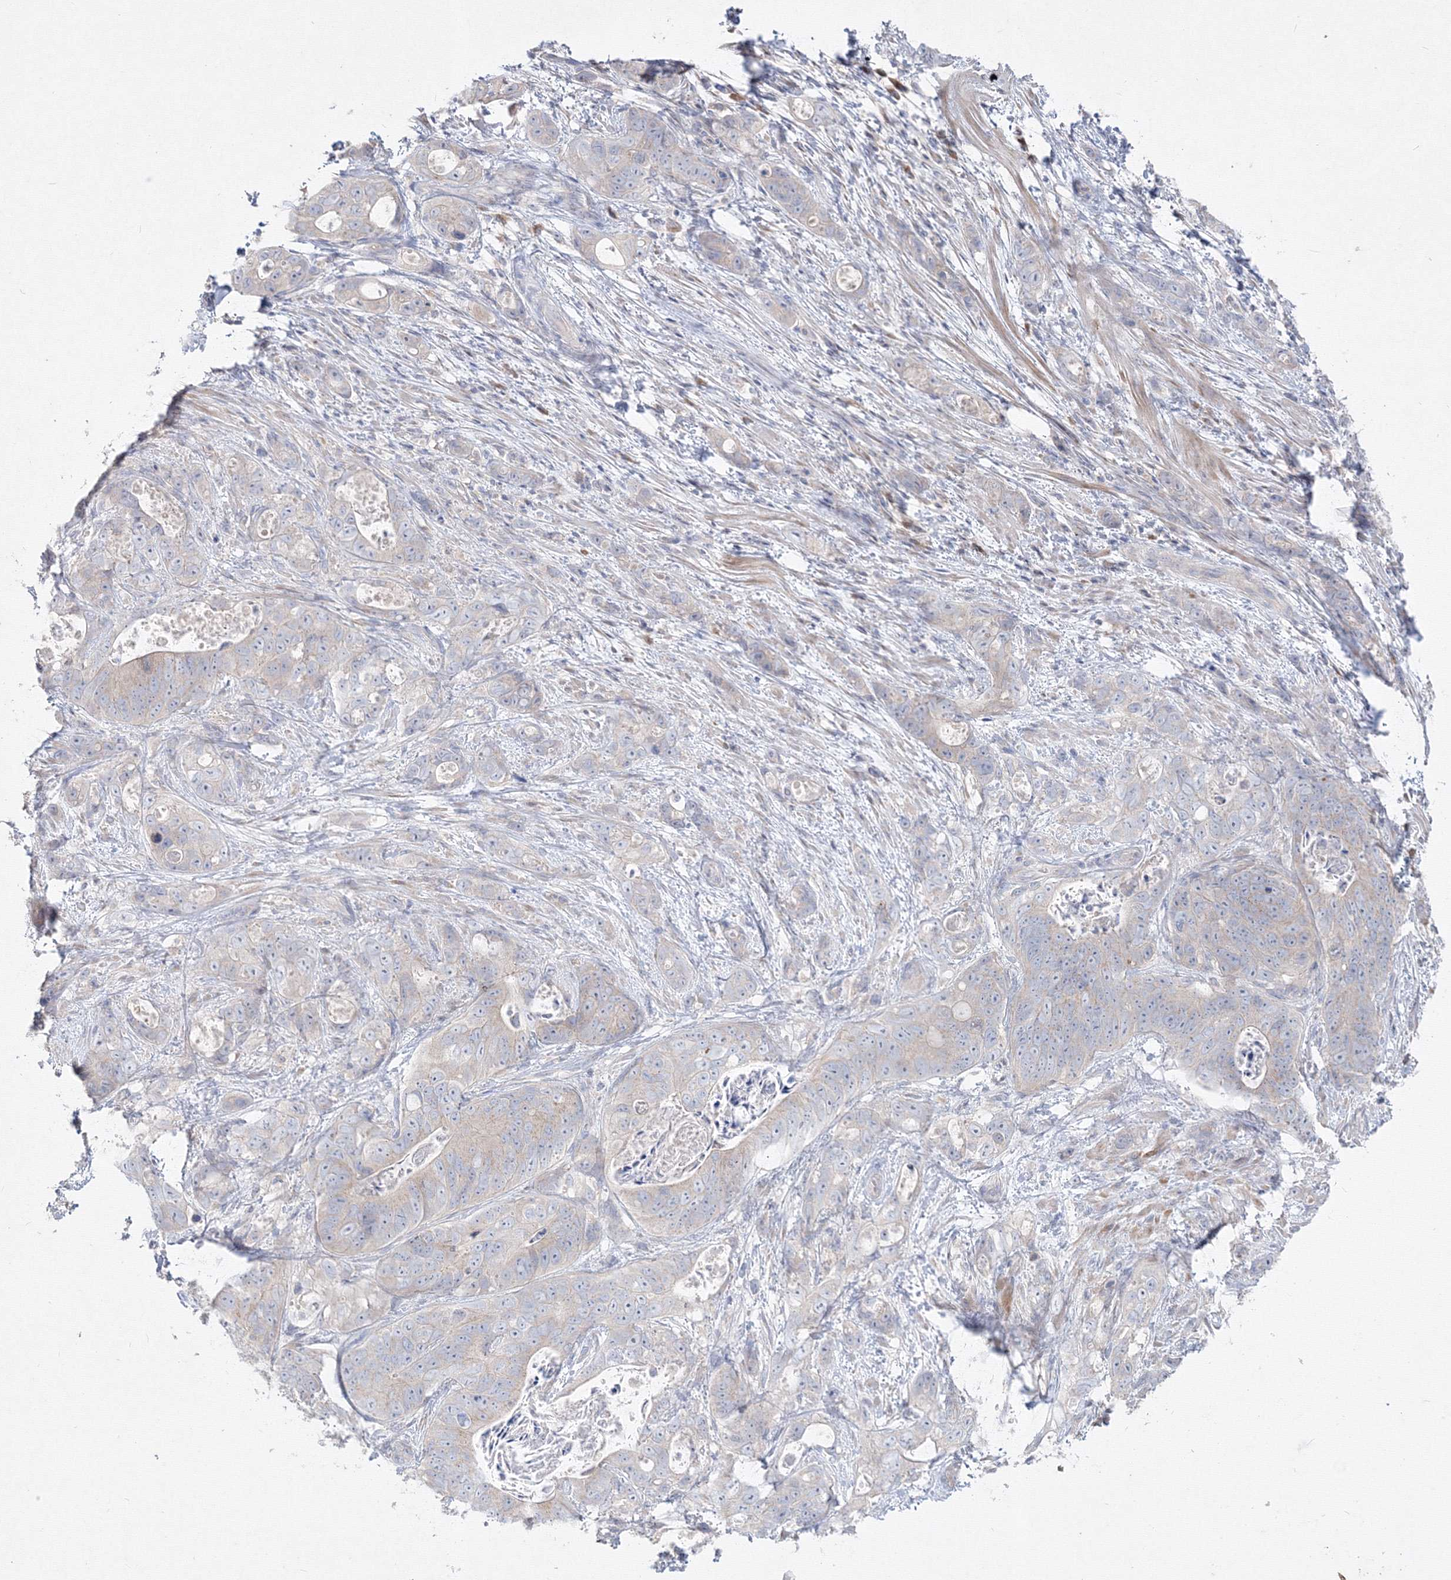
{"staining": {"intensity": "weak", "quantity": "<25%", "location": "cytoplasmic/membranous"}, "tissue": "stomach cancer", "cell_type": "Tumor cells", "image_type": "cancer", "snomed": [{"axis": "morphology", "description": "Normal tissue, NOS"}, {"axis": "morphology", "description": "Adenocarcinoma, NOS"}, {"axis": "topography", "description": "Stomach"}], "caption": "High magnification brightfield microscopy of stomach cancer stained with DAB (brown) and counterstained with hematoxylin (blue): tumor cells show no significant expression.", "gene": "FBXL8", "patient": {"sex": "female", "age": 89}}